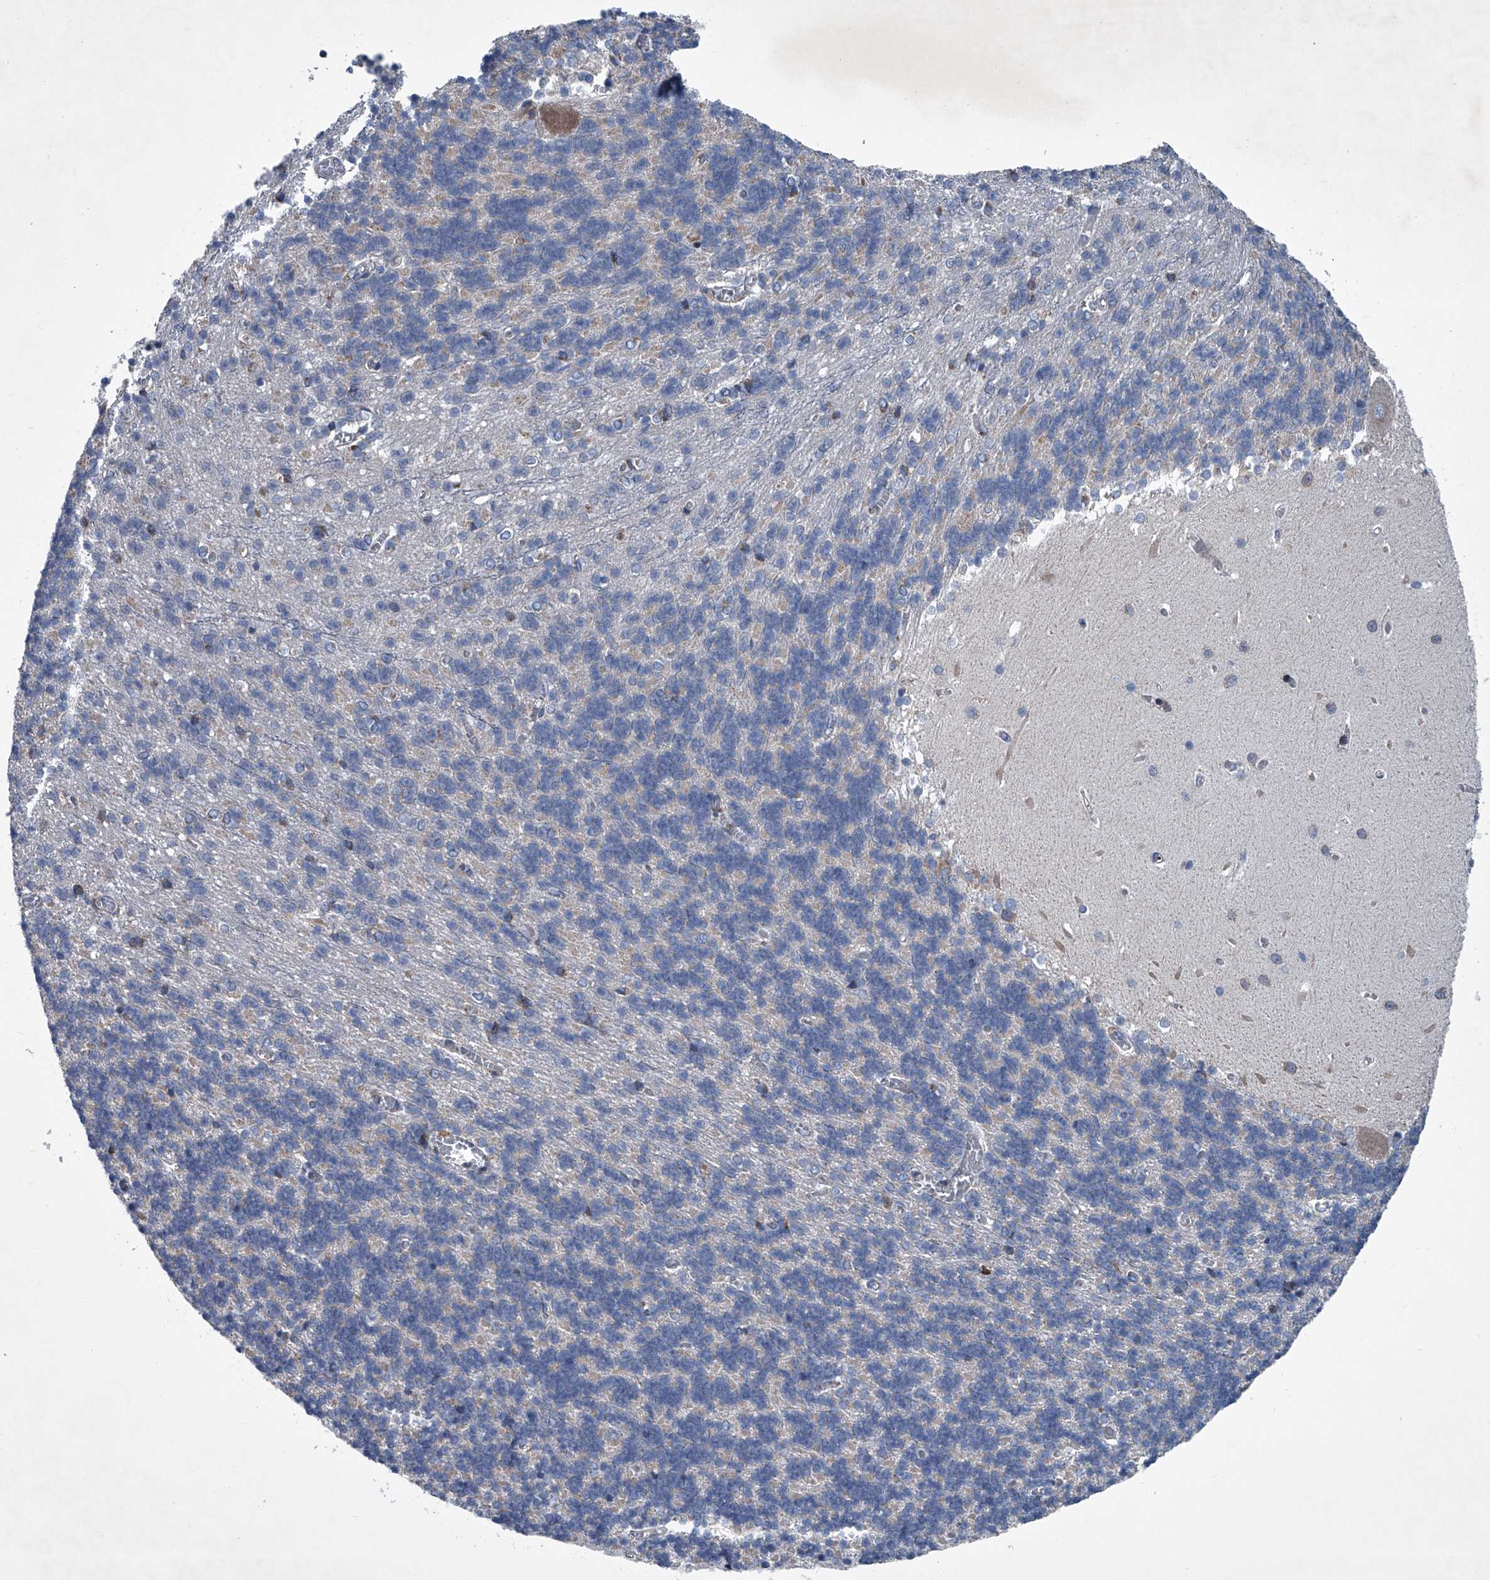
{"staining": {"intensity": "negative", "quantity": "none", "location": "none"}, "tissue": "cerebellum", "cell_type": "Cells in granular layer", "image_type": "normal", "snomed": [{"axis": "morphology", "description": "Normal tissue, NOS"}, {"axis": "topography", "description": "Cerebellum"}], "caption": "Micrograph shows no protein positivity in cells in granular layer of normal cerebellum. (DAB (3,3'-diaminobenzidine) immunohistochemistry (IHC) with hematoxylin counter stain).", "gene": "ABCG1", "patient": {"sex": "male", "age": 37}}